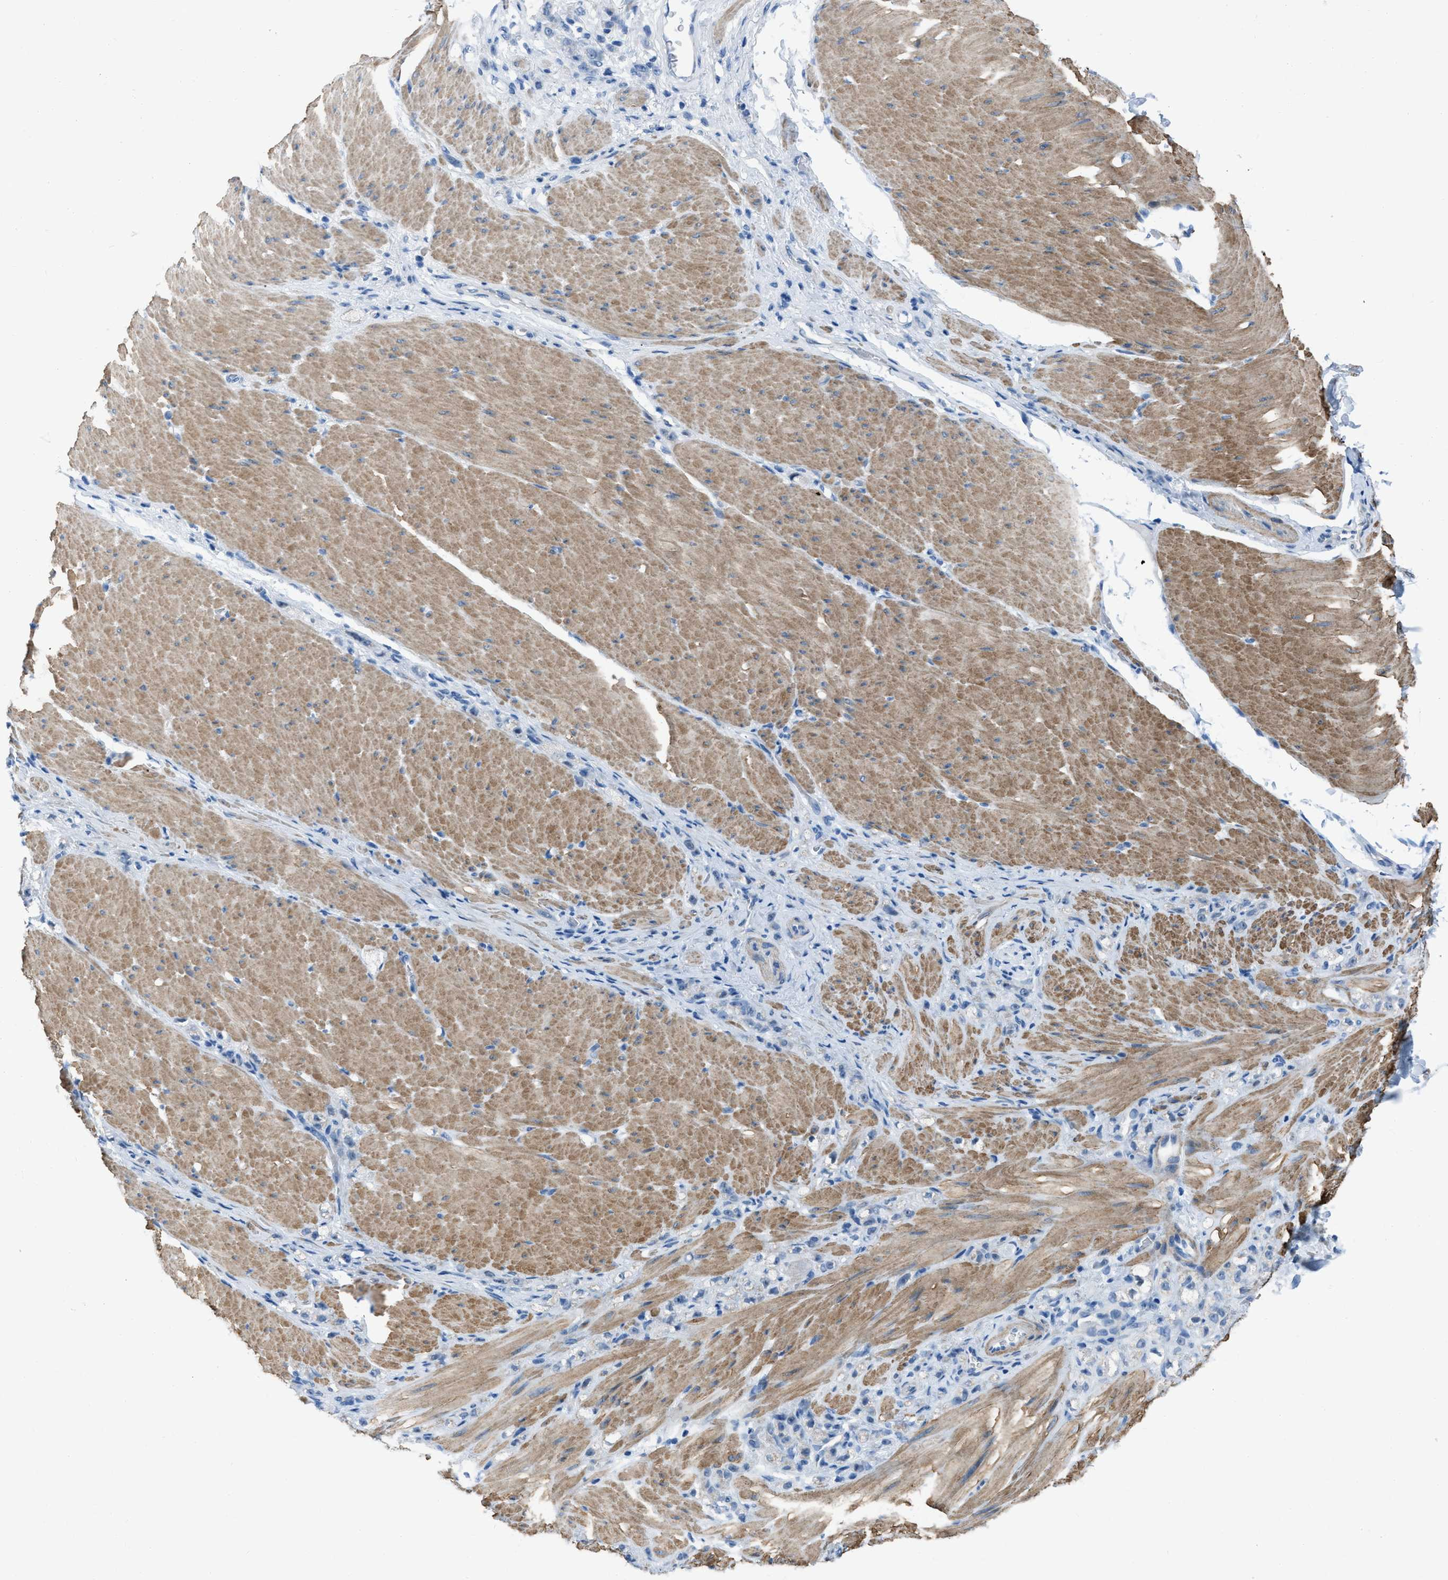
{"staining": {"intensity": "negative", "quantity": "none", "location": "none"}, "tissue": "stomach cancer", "cell_type": "Tumor cells", "image_type": "cancer", "snomed": [{"axis": "morphology", "description": "Normal tissue, NOS"}, {"axis": "morphology", "description": "Adenocarcinoma, NOS"}, {"axis": "topography", "description": "Stomach"}], "caption": "DAB (3,3'-diaminobenzidine) immunohistochemical staining of adenocarcinoma (stomach) displays no significant positivity in tumor cells.", "gene": "SPATC1L", "patient": {"sex": "male", "age": 82}}